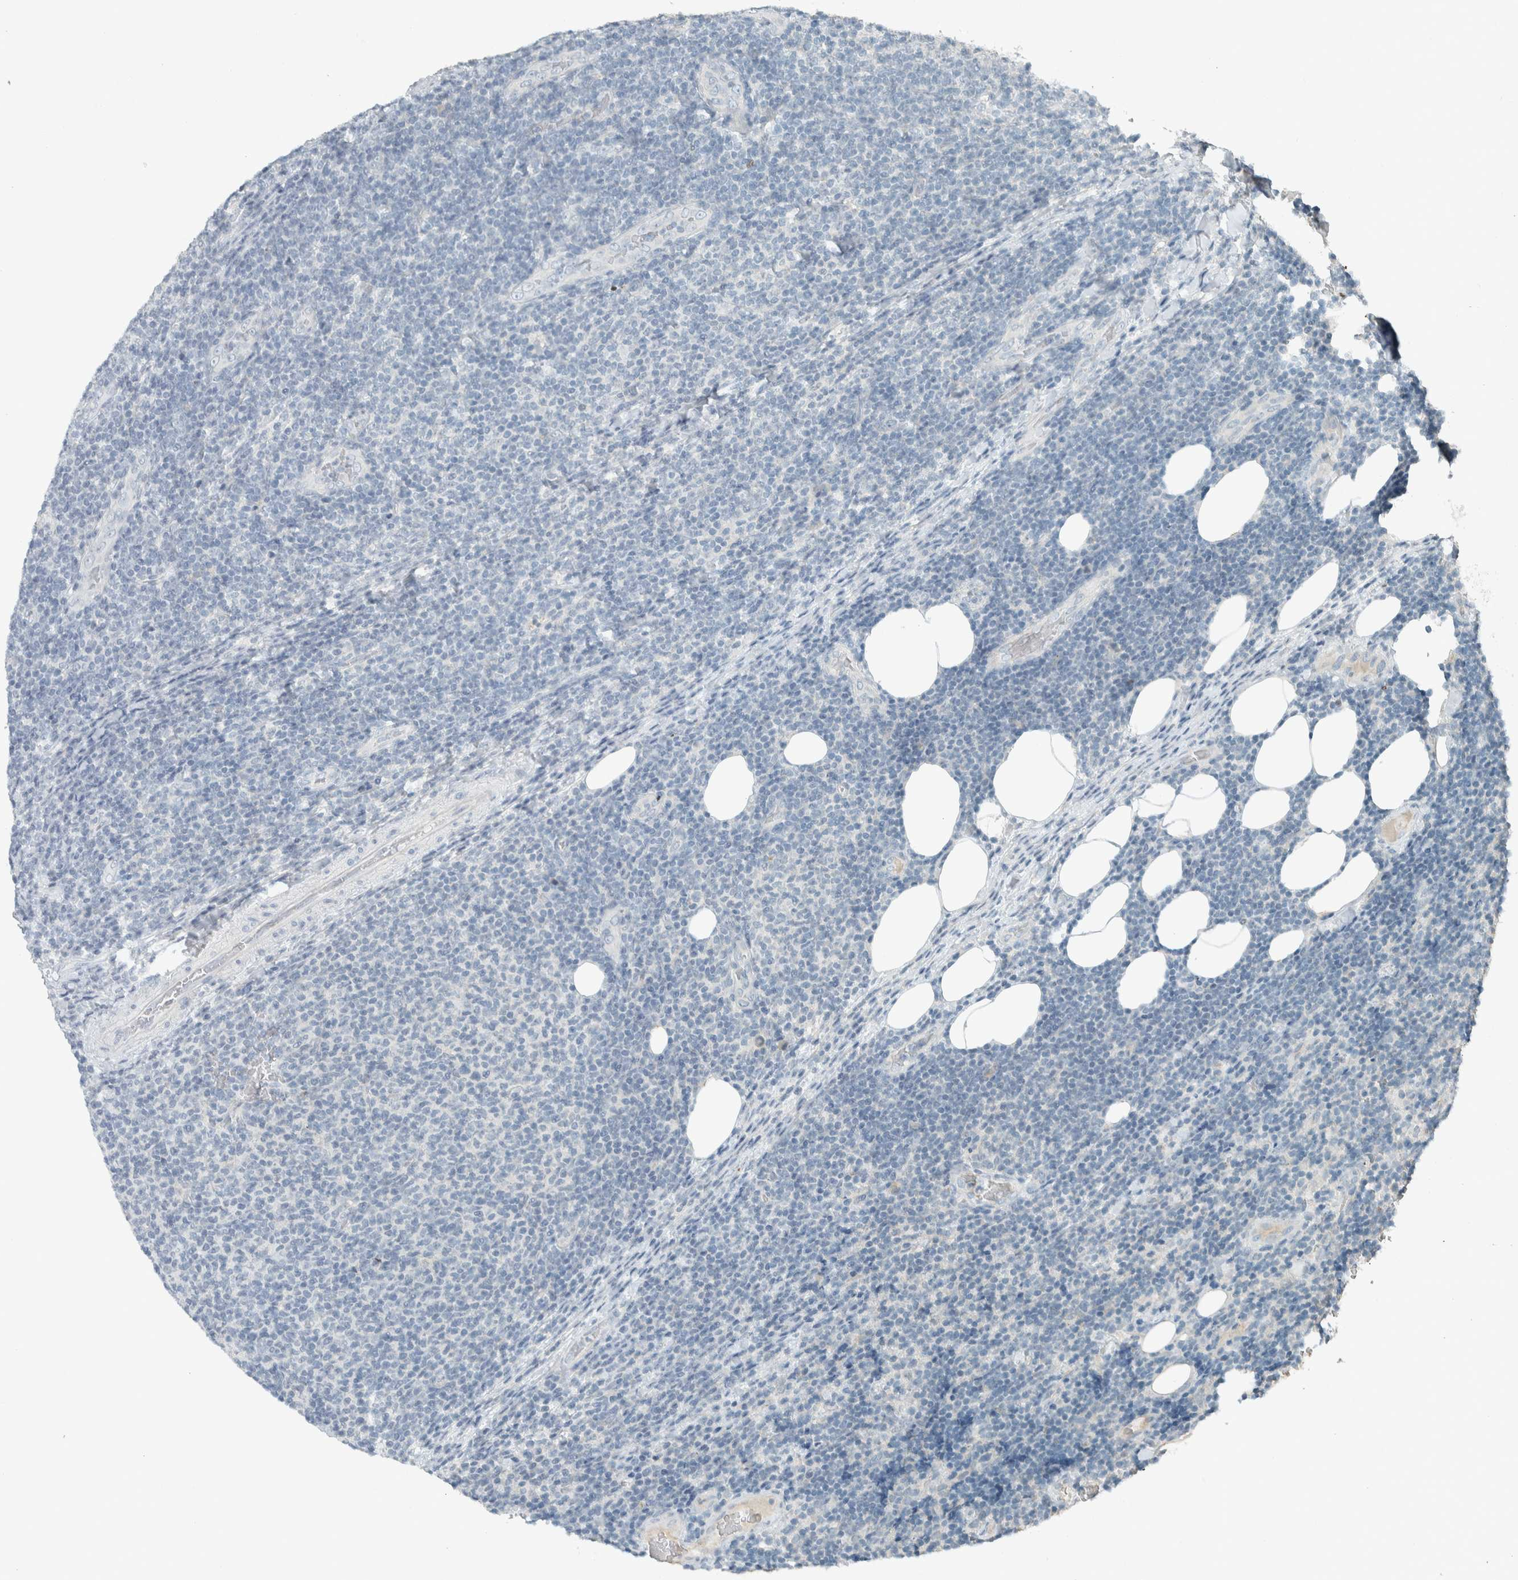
{"staining": {"intensity": "negative", "quantity": "none", "location": "none"}, "tissue": "lymphoma", "cell_type": "Tumor cells", "image_type": "cancer", "snomed": [{"axis": "morphology", "description": "Malignant lymphoma, non-Hodgkin's type, Low grade"}, {"axis": "topography", "description": "Lymph node"}], "caption": "High power microscopy photomicrograph of an immunohistochemistry micrograph of low-grade malignant lymphoma, non-Hodgkin's type, revealing no significant expression in tumor cells.", "gene": "CERCAM", "patient": {"sex": "male", "age": 66}}